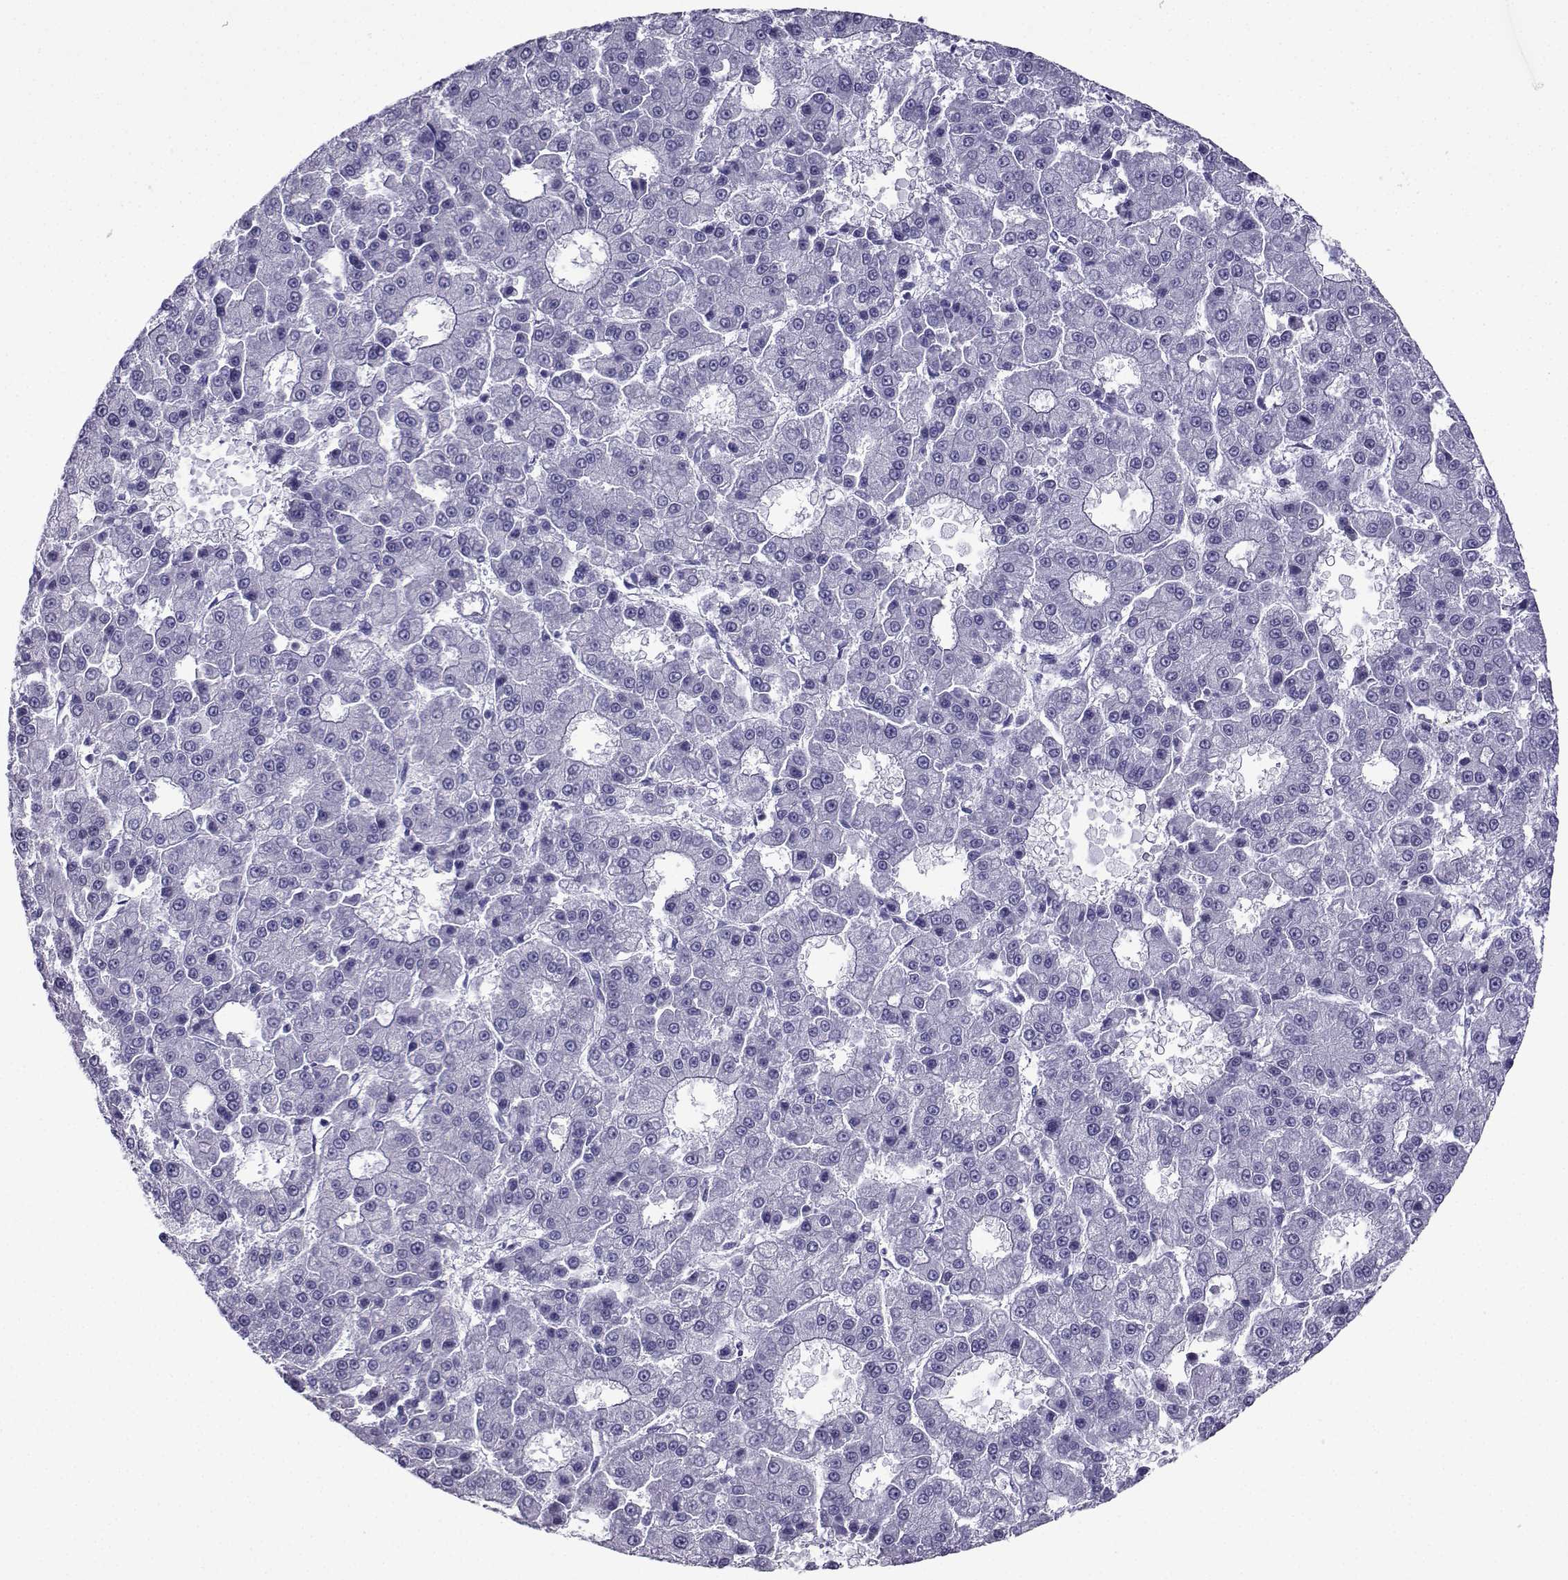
{"staining": {"intensity": "negative", "quantity": "none", "location": "none"}, "tissue": "liver cancer", "cell_type": "Tumor cells", "image_type": "cancer", "snomed": [{"axis": "morphology", "description": "Carcinoma, Hepatocellular, NOS"}, {"axis": "topography", "description": "Liver"}], "caption": "Tumor cells are negative for protein expression in human liver cancer (hepatocellular carcinoma).", "gene": "CD109", "patient": {"sex": "male", "age": 70}}